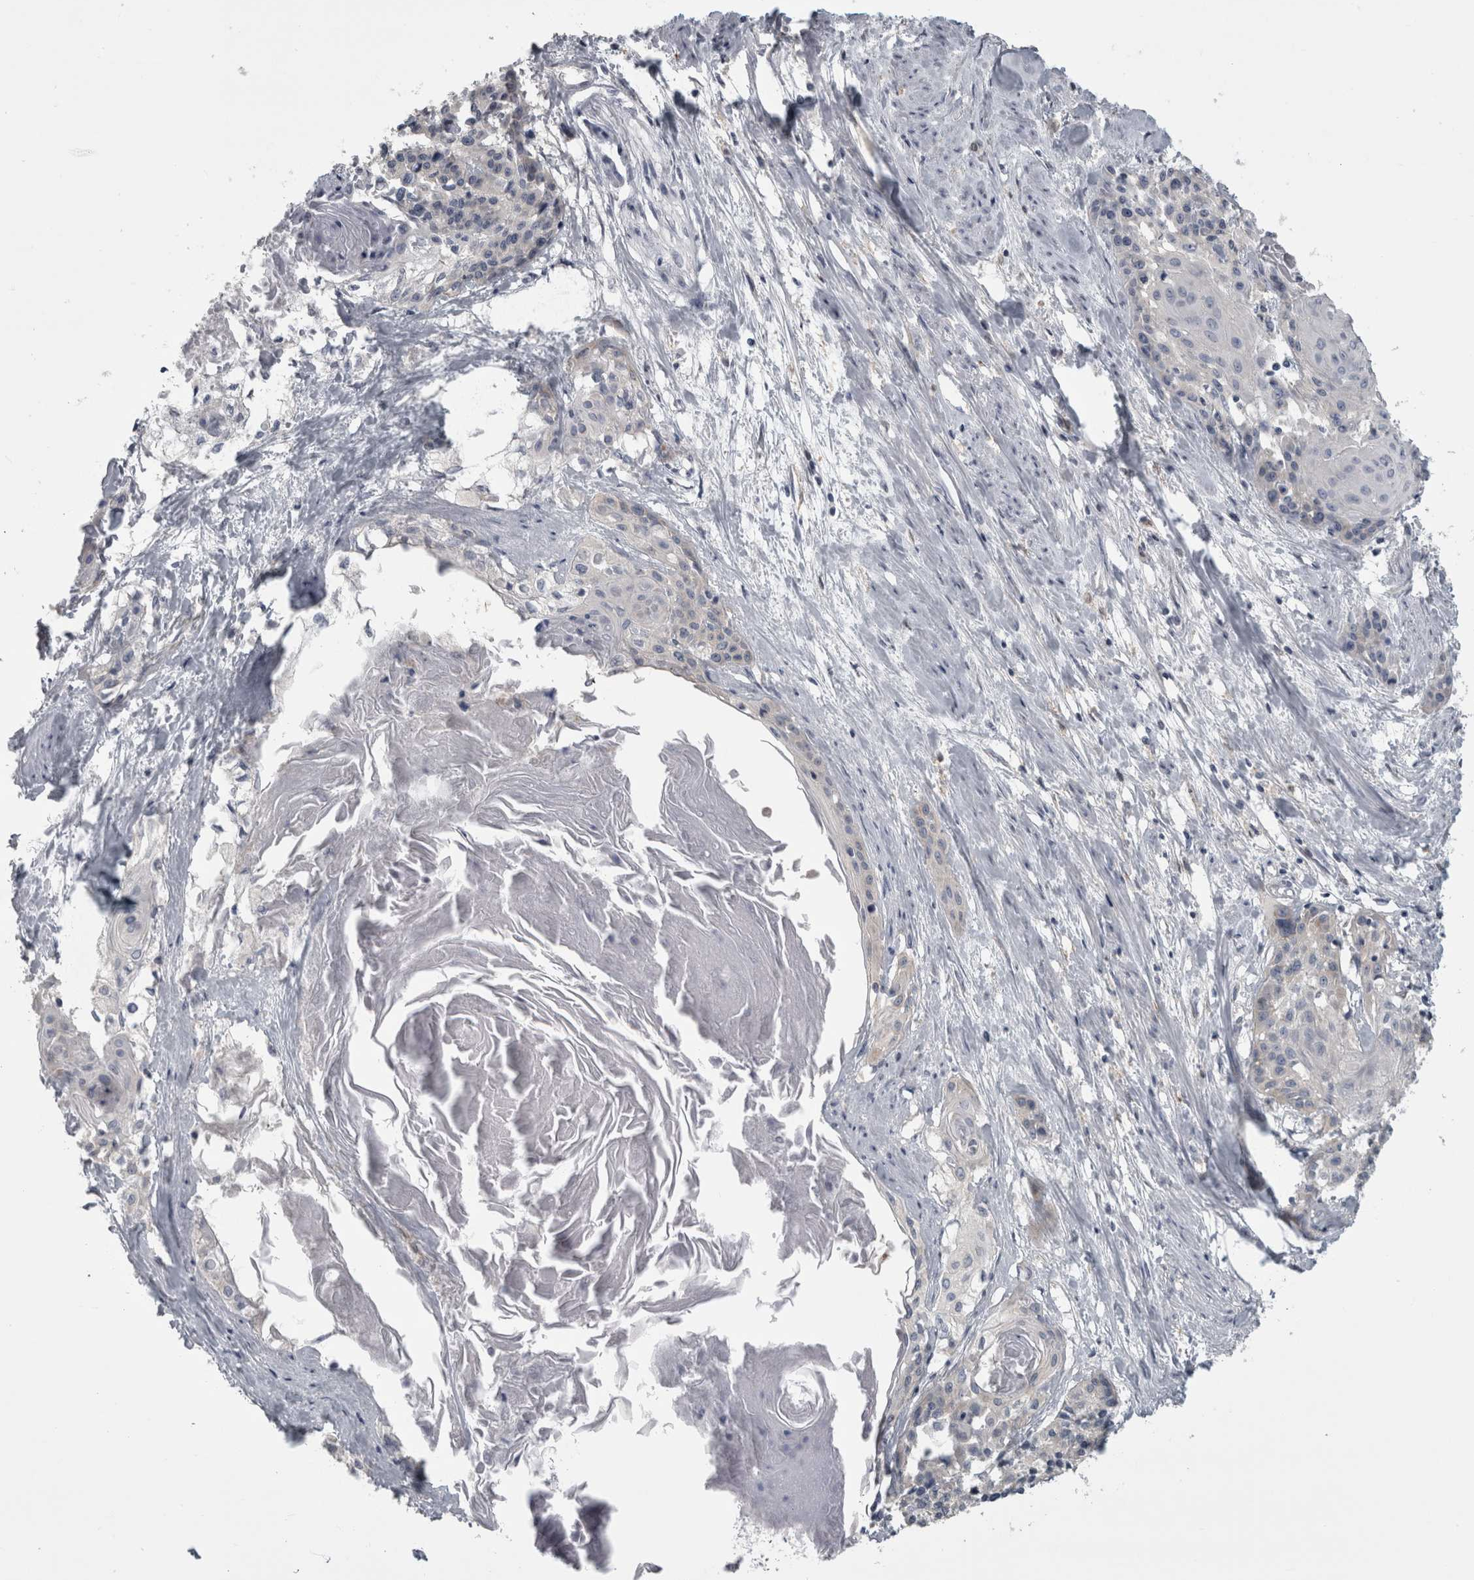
{"staining": {"intensity": "weak", "quantity": "<25%", "location": "cytoplasmic/membranous"}, "tissue": "cervical cancer", "cell_type": "Tumor cells", "image_type": "cancer", "snomed": [{"axis": "morphology", "description": "Squamous cell carcinoma, NOS"}, {"axis": "topography", "description": "Cervix"}], "caption": "Tumor cells show no significant protein staining in cervical squamous cell carcinoma. Nuclei are stained in blue.", "gene": "PRRC2C", "patient": {"sex": "female", "age": 57}}